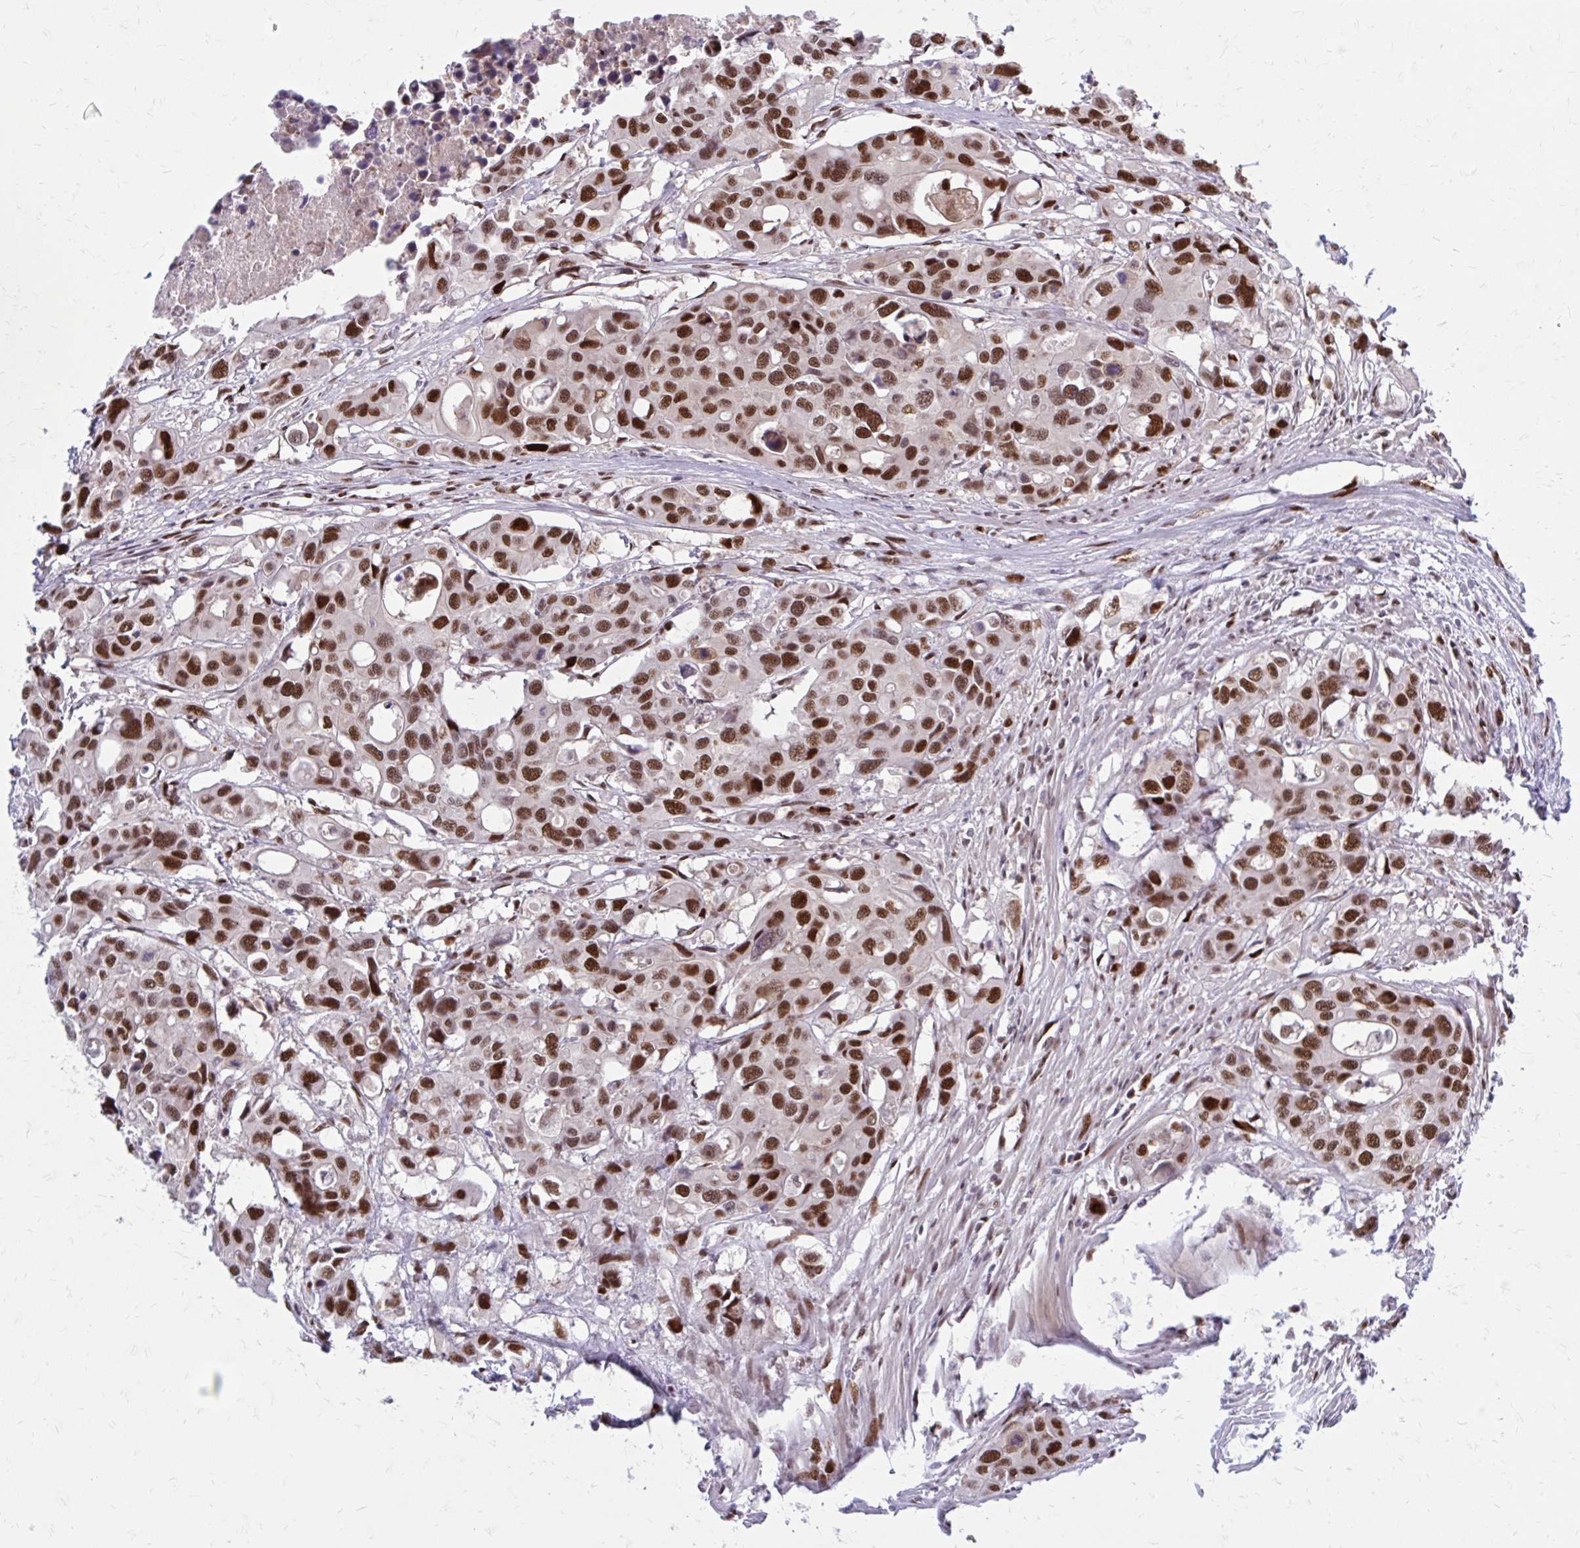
{"staining": {"intensity": "moderate", "quantity": ">75%", "location": "nuclear"}, "tissue": "colorectal cancer", "cell_type": "Tumor cells", "image_type": "cancer", "snomed": [{"axis": "morphology", "description": "Adenocarcinoma, NOS"}, {"axis": "topography", "description": "Colon"}], "caption": "Immunohistochemical staining of colorectal adenocarcinoma reveals medium levels of moderate nuclear positivity in about >75% of tumor cells.", "gene": "PSME4", "patient": {"sex": "male", "age": 77}}